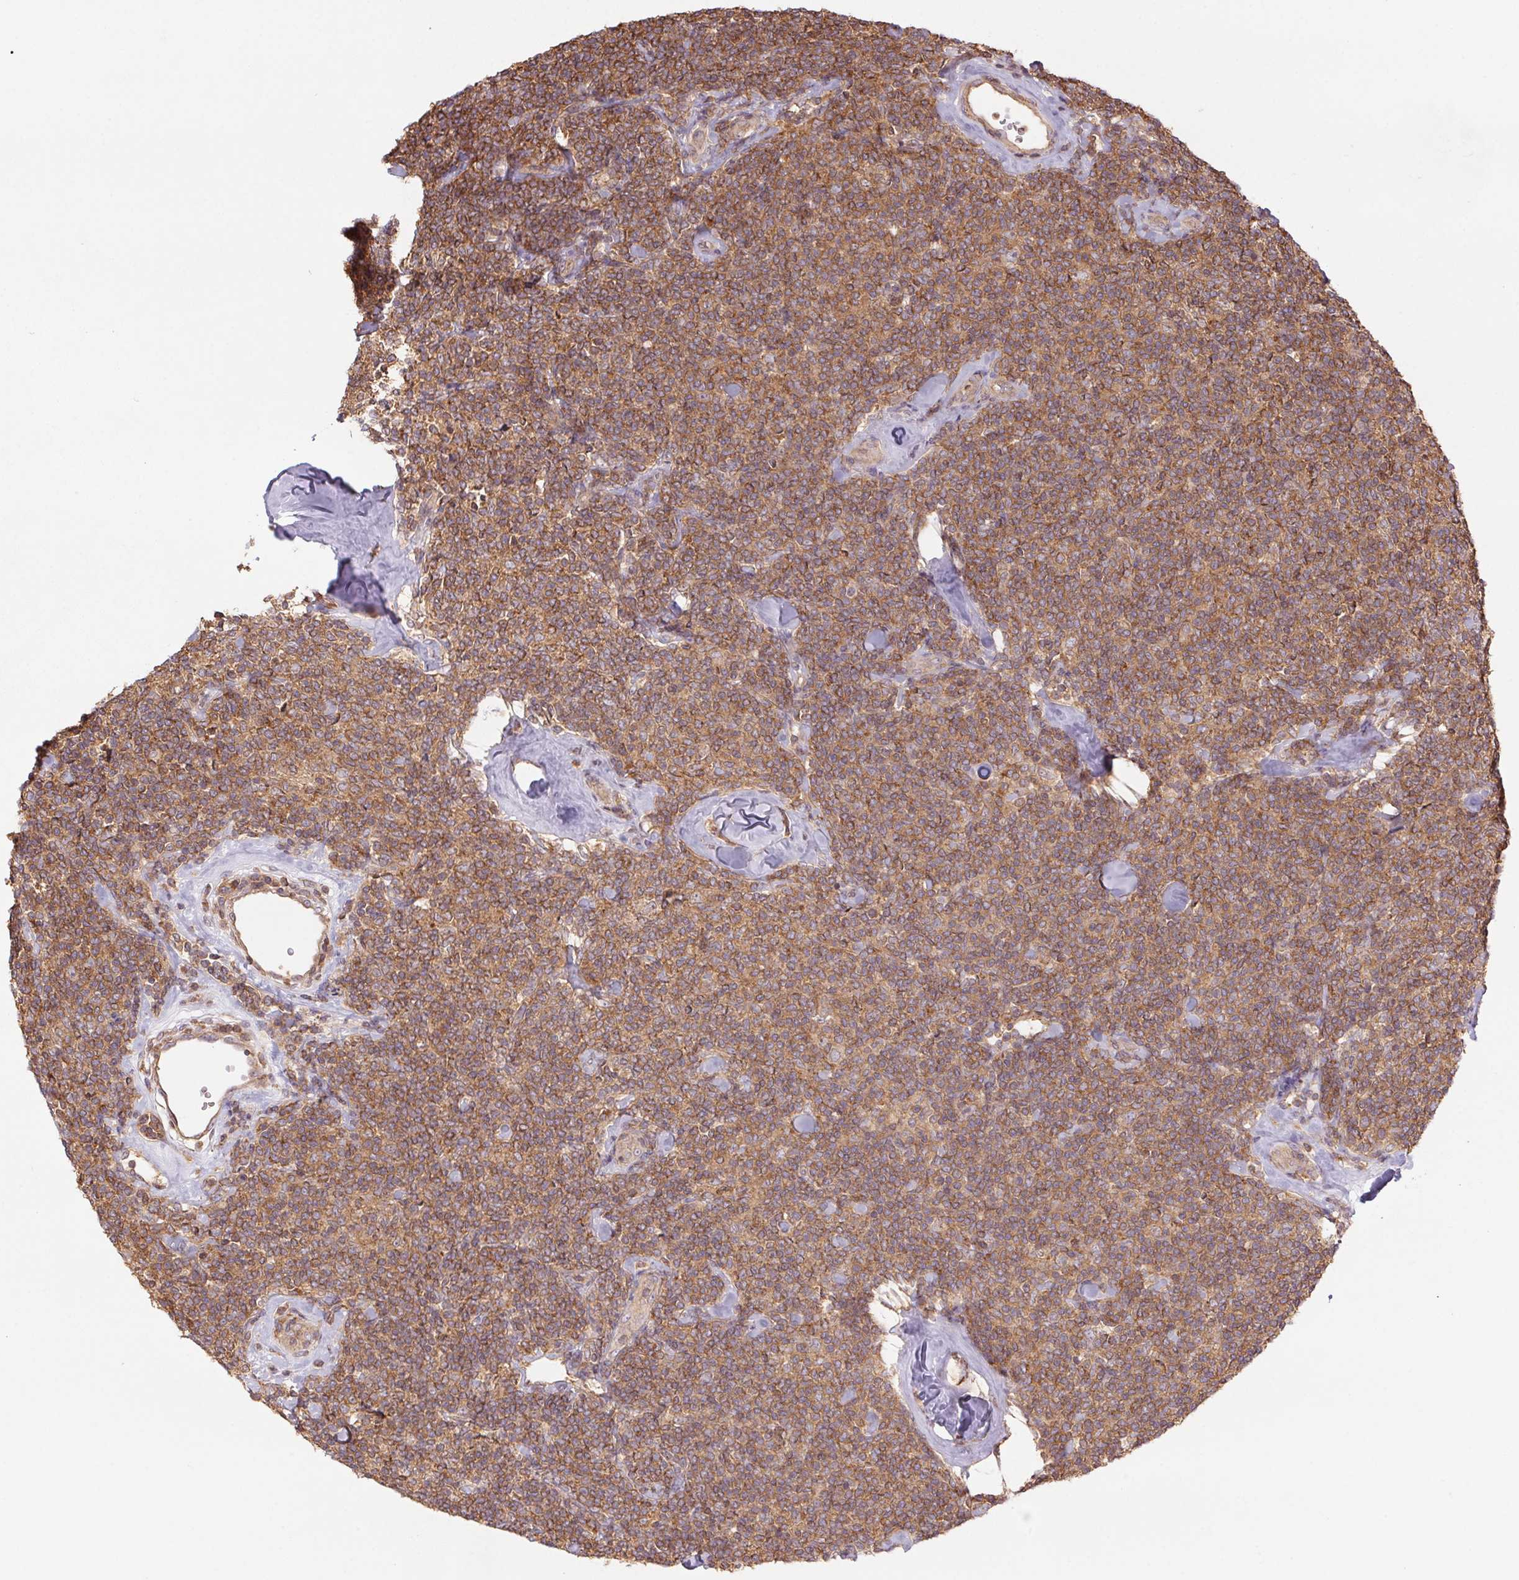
{"staining": {"intensity": "moderate", "quantity": ">75%", "location": "cytoplasmic/membranous"}, "tissue": "lymphoma", "cell_type": "Tumor cells", "image_type": "cancer", "snomed": [{"axis": "morphology", "description": "Malignant lymphoma, non-Hodgkin's type, Low grade"}, {"axis": "topography", "description": "Lymph node"}], "caption": "High-magnification brightfield microscopy of lymphoma stained with DAB (3,3'-diaminobenzidine) (brown) and counterstained with hematoxylin (blue). tumor cells exhibit moderate cytoplasmic/membranous staining is seen in approximately>75% of cells. (DAB IHC, brown staining for protein, blue staining for nuclei).", "gene": "TUBA3D", "patient": {"sex": "female", "age": 56}}